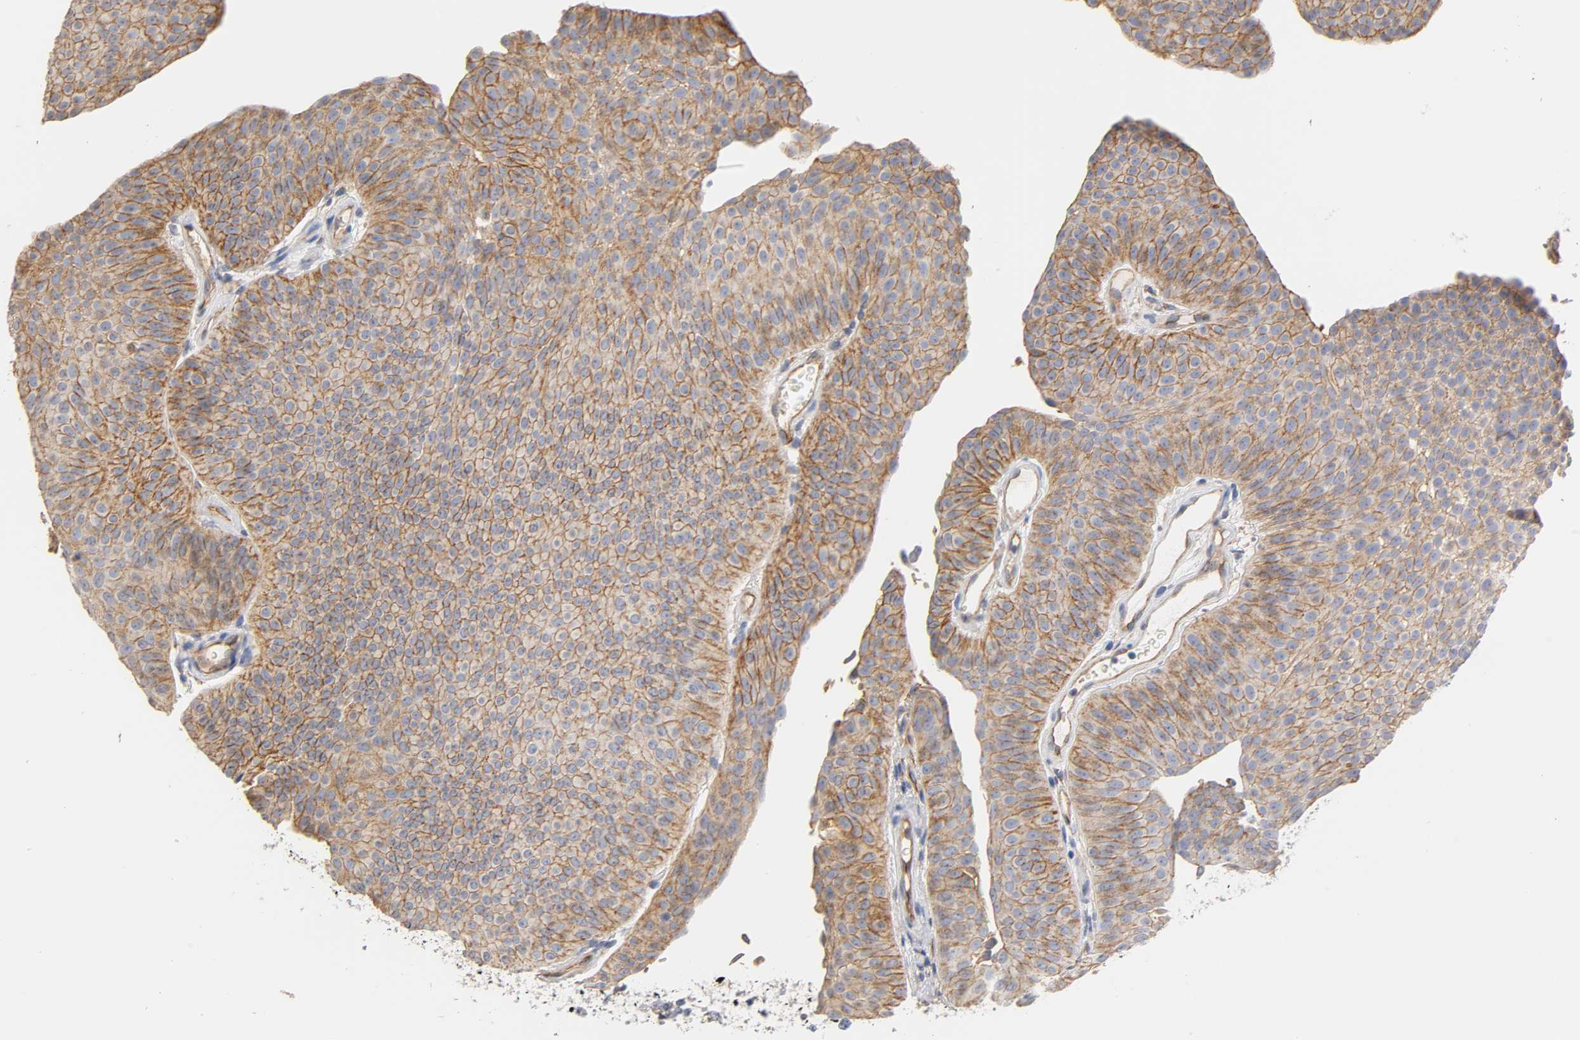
{"staining": {"intensity": "moderate", "quantity": ">75%", "location": "cytoplasmic/membranous"}, "tissue": "urothelial cancer", "cell_type": "Tumor cells", "image_type": "cancer", "snomed": [{"axis": "morphology", "description": "Urothelial carcinoma, Low grade"}, {"axis": "topography", "description": "Urinary bladder"}], "caption": "Immunohistochemistry (DAB (3,3'-diaminobenzidine)) staining of low-grade urothelial carcinoma demonstrates moderate cytoplasmic/membranous protein positivity in about >75% of tumor cells.", "gene": "SPTAN1", "patient": {"sex": "female", "age": 60}}